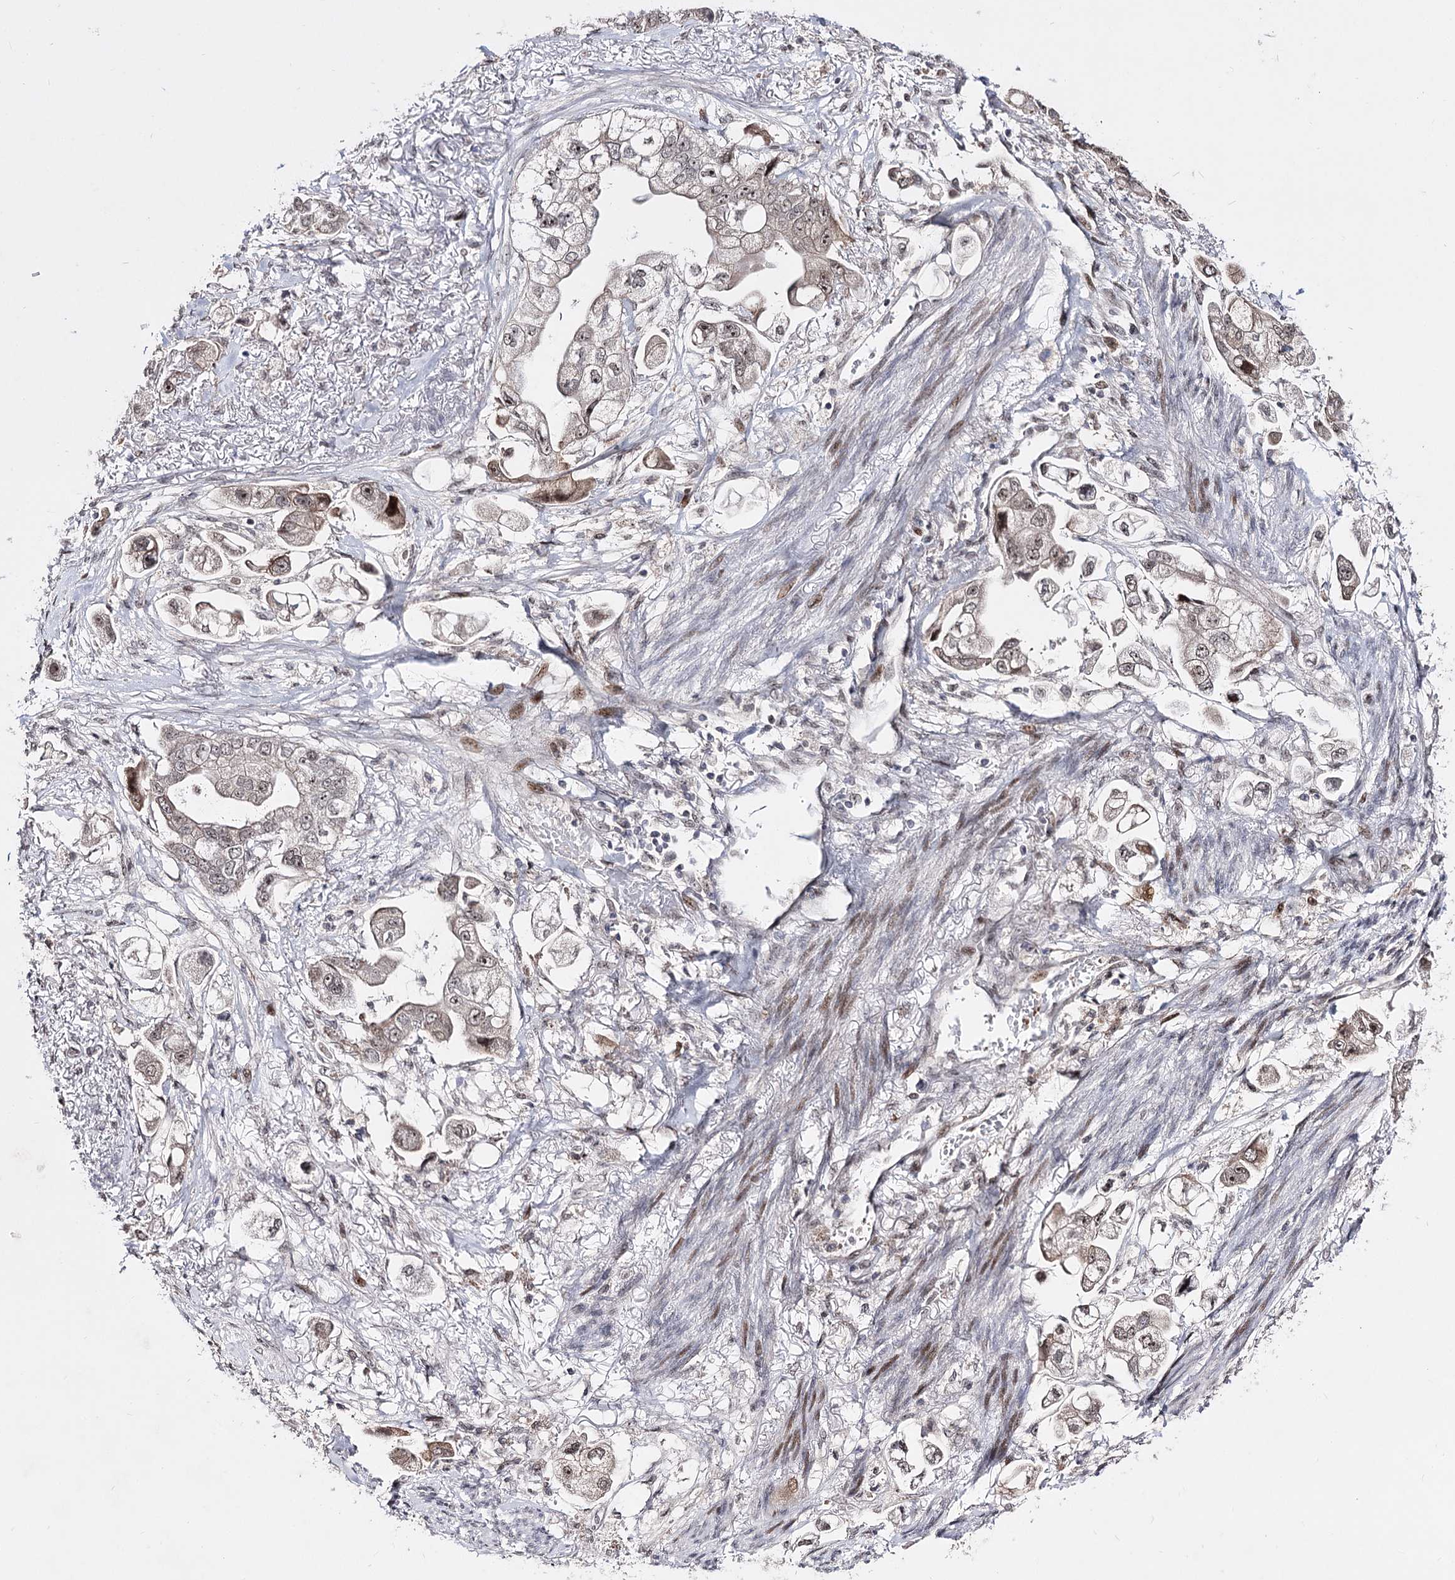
{"staining": {"intensity": "weak", "quantity": ">75%", "location": "nuclear"}, "tissue": "stomach cancer", "cell_type": "Tumor cells", "image_type": "cancer", "snomed": [{"axis": "morphology", "description": "Adenocarcinoma, NOS"}, {"axis": "topography", "description": "Stomach"}], "caption": "High-power microscopy captured an immunohistochemistry (IHC) image of adenocarcinoma (stomach), revealing weak nuclear expression in approximately >75% of tumor cells. (Brightfield microscopy of DAB IHC at high magnification).", "gene": "STOX1", "patient": {"sex": "male", "age": 62}}